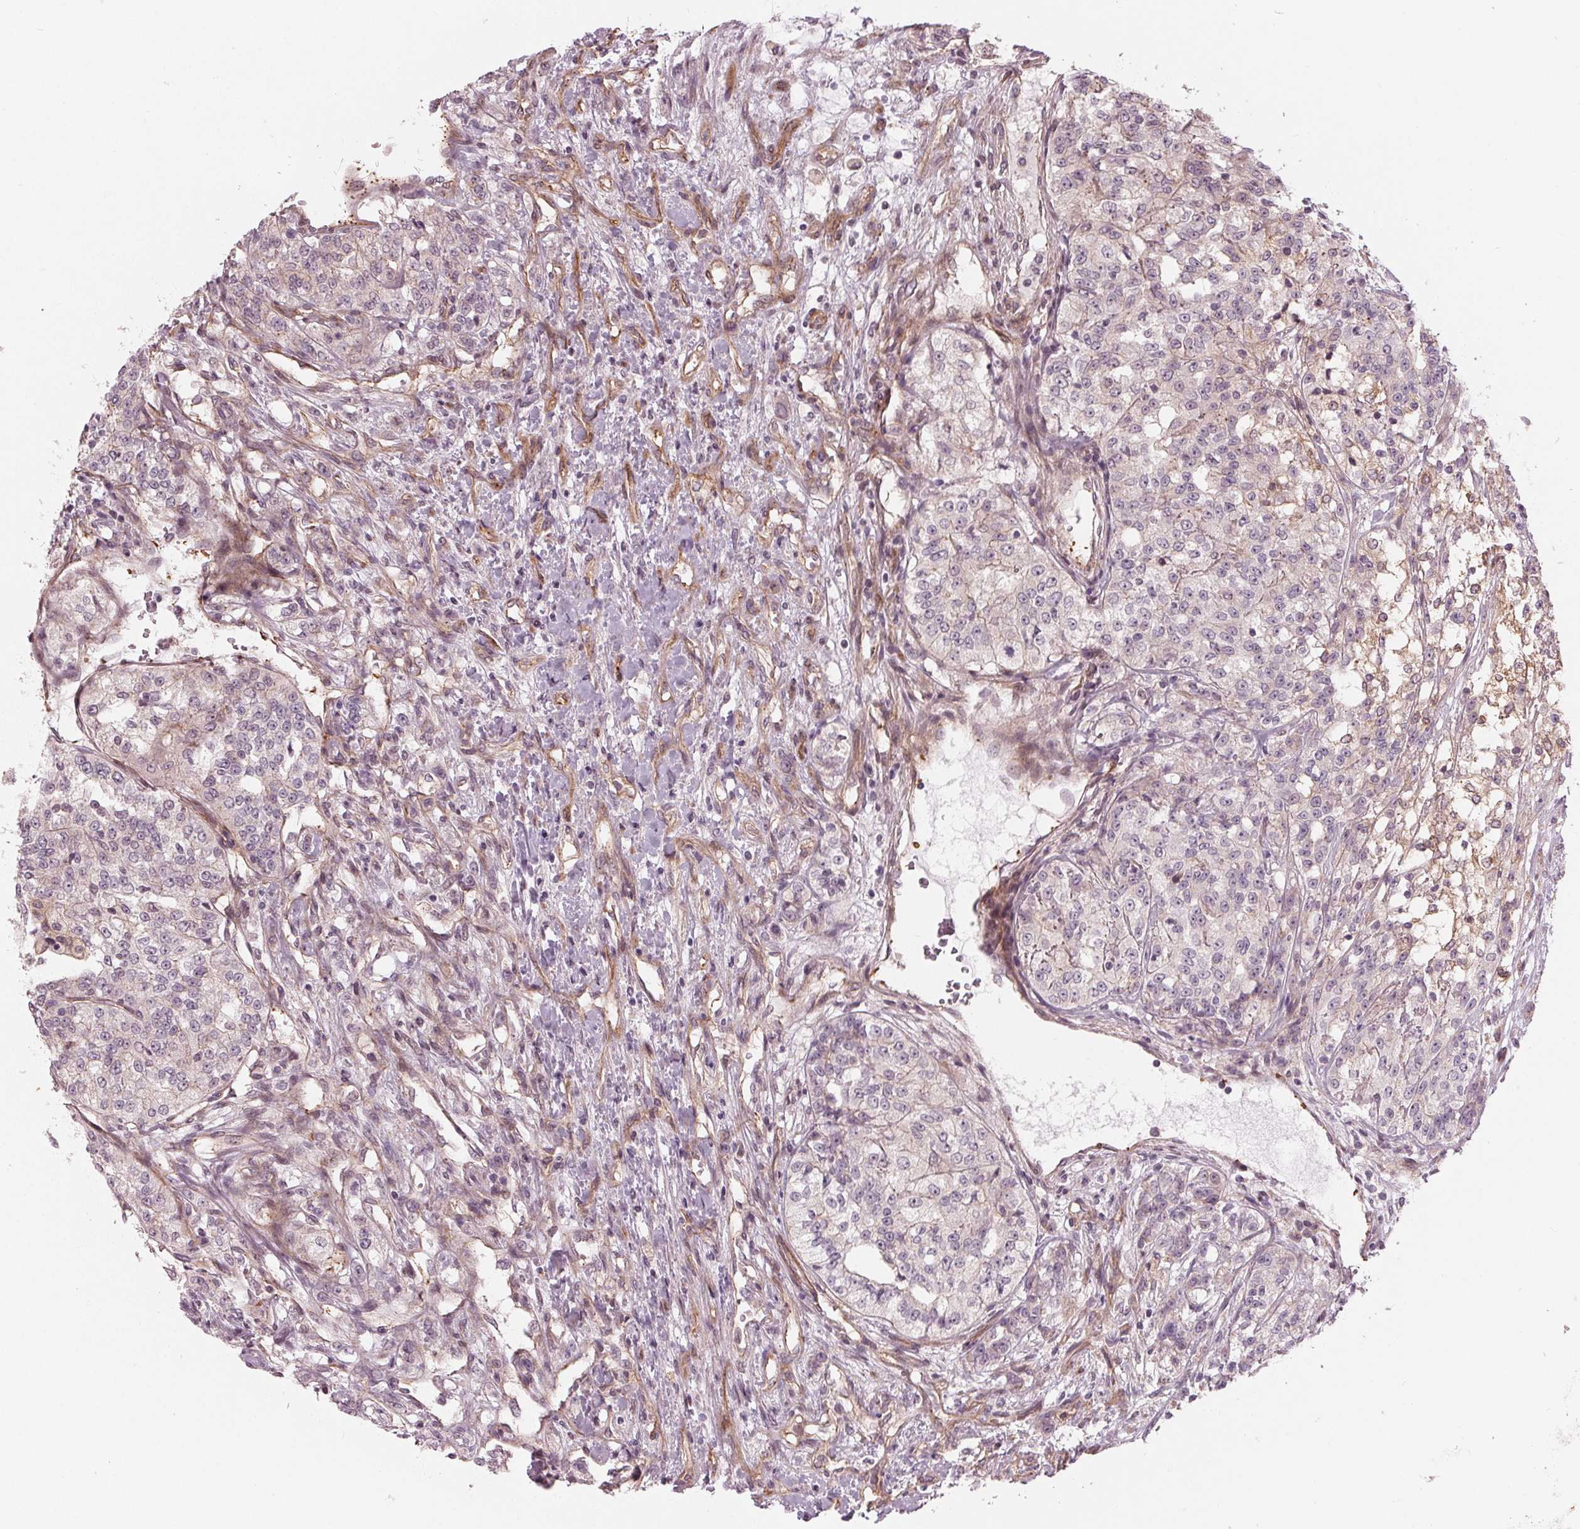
{"staining": {"intensity": "negative", "quantity": "none", "location": "none"}, "tissue": "renal cancer", "cell_type": "Tumor cells", "image_type": "cancer", "snomed": [{"axis": "morphology", "description": "Adenocarcinoma, NOS"}, {"axis": "topography", "description": "Kidney"}], "caption": "IHC micrograph of neoplastic tissue: renal adenocarcinoma stained with DAB reveals no significant protein staining in tumor cells.", "gene": "TXNIP", "patient": {"sex": "female", "age": 63}}